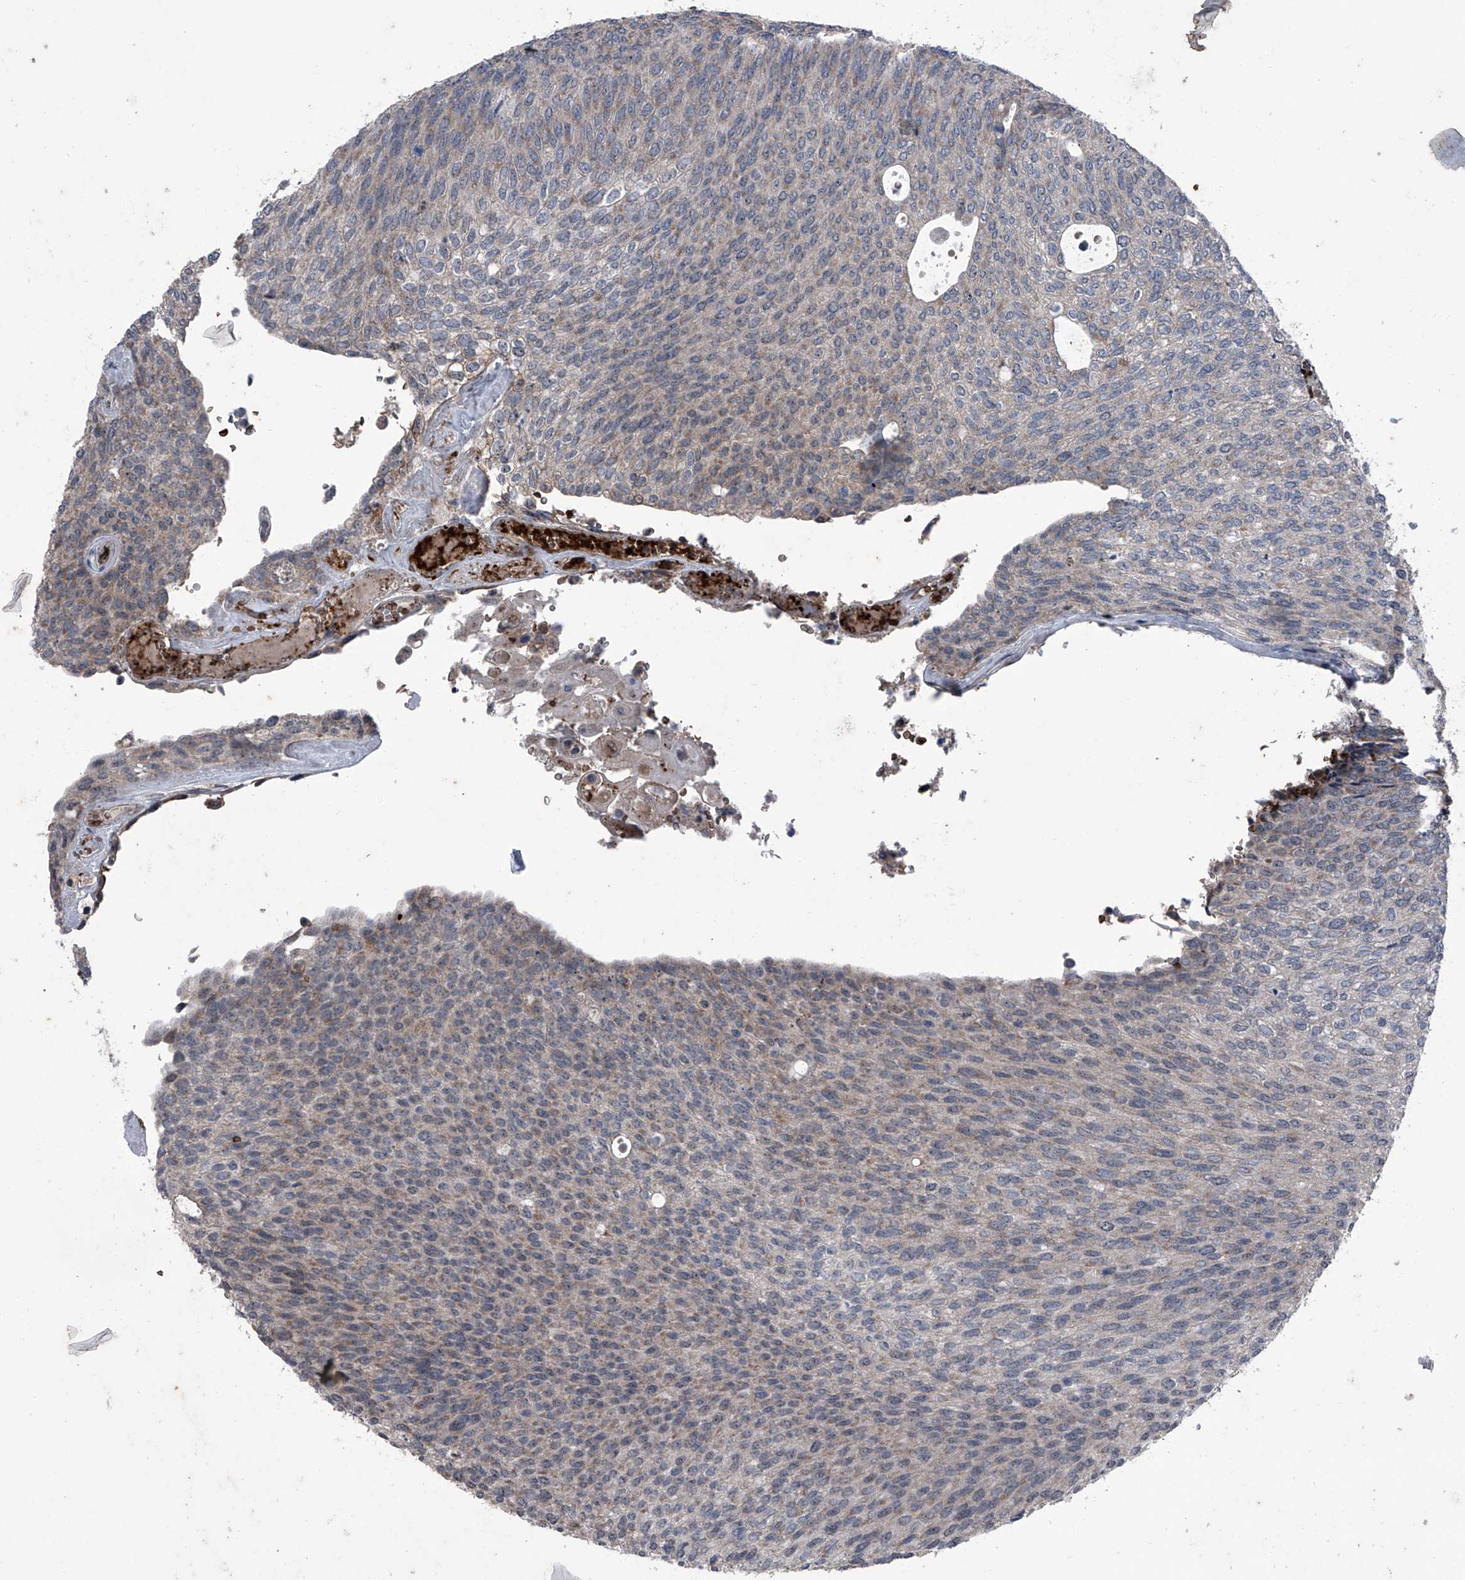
{"staining": {"intensity": "weak", "quantity": "<25%", "location": "cytoplasmic/membranous"}, "tissue": "urothelial cancer", "cell_type": "Tumor cells", "image_type": "cancer", "snomed": [{"axis": "morphology", "description": "Urothelial carcinoma, Low grade"}, {"axis": "topography", "description": "Urinary bladder"}], "caption": "Immunohistochemistry of low-grade urothelial carcinoma displays no positivity in tumor cells.", "gene": "CEP85L", "patient": {"sex": "female", "age": 79}}